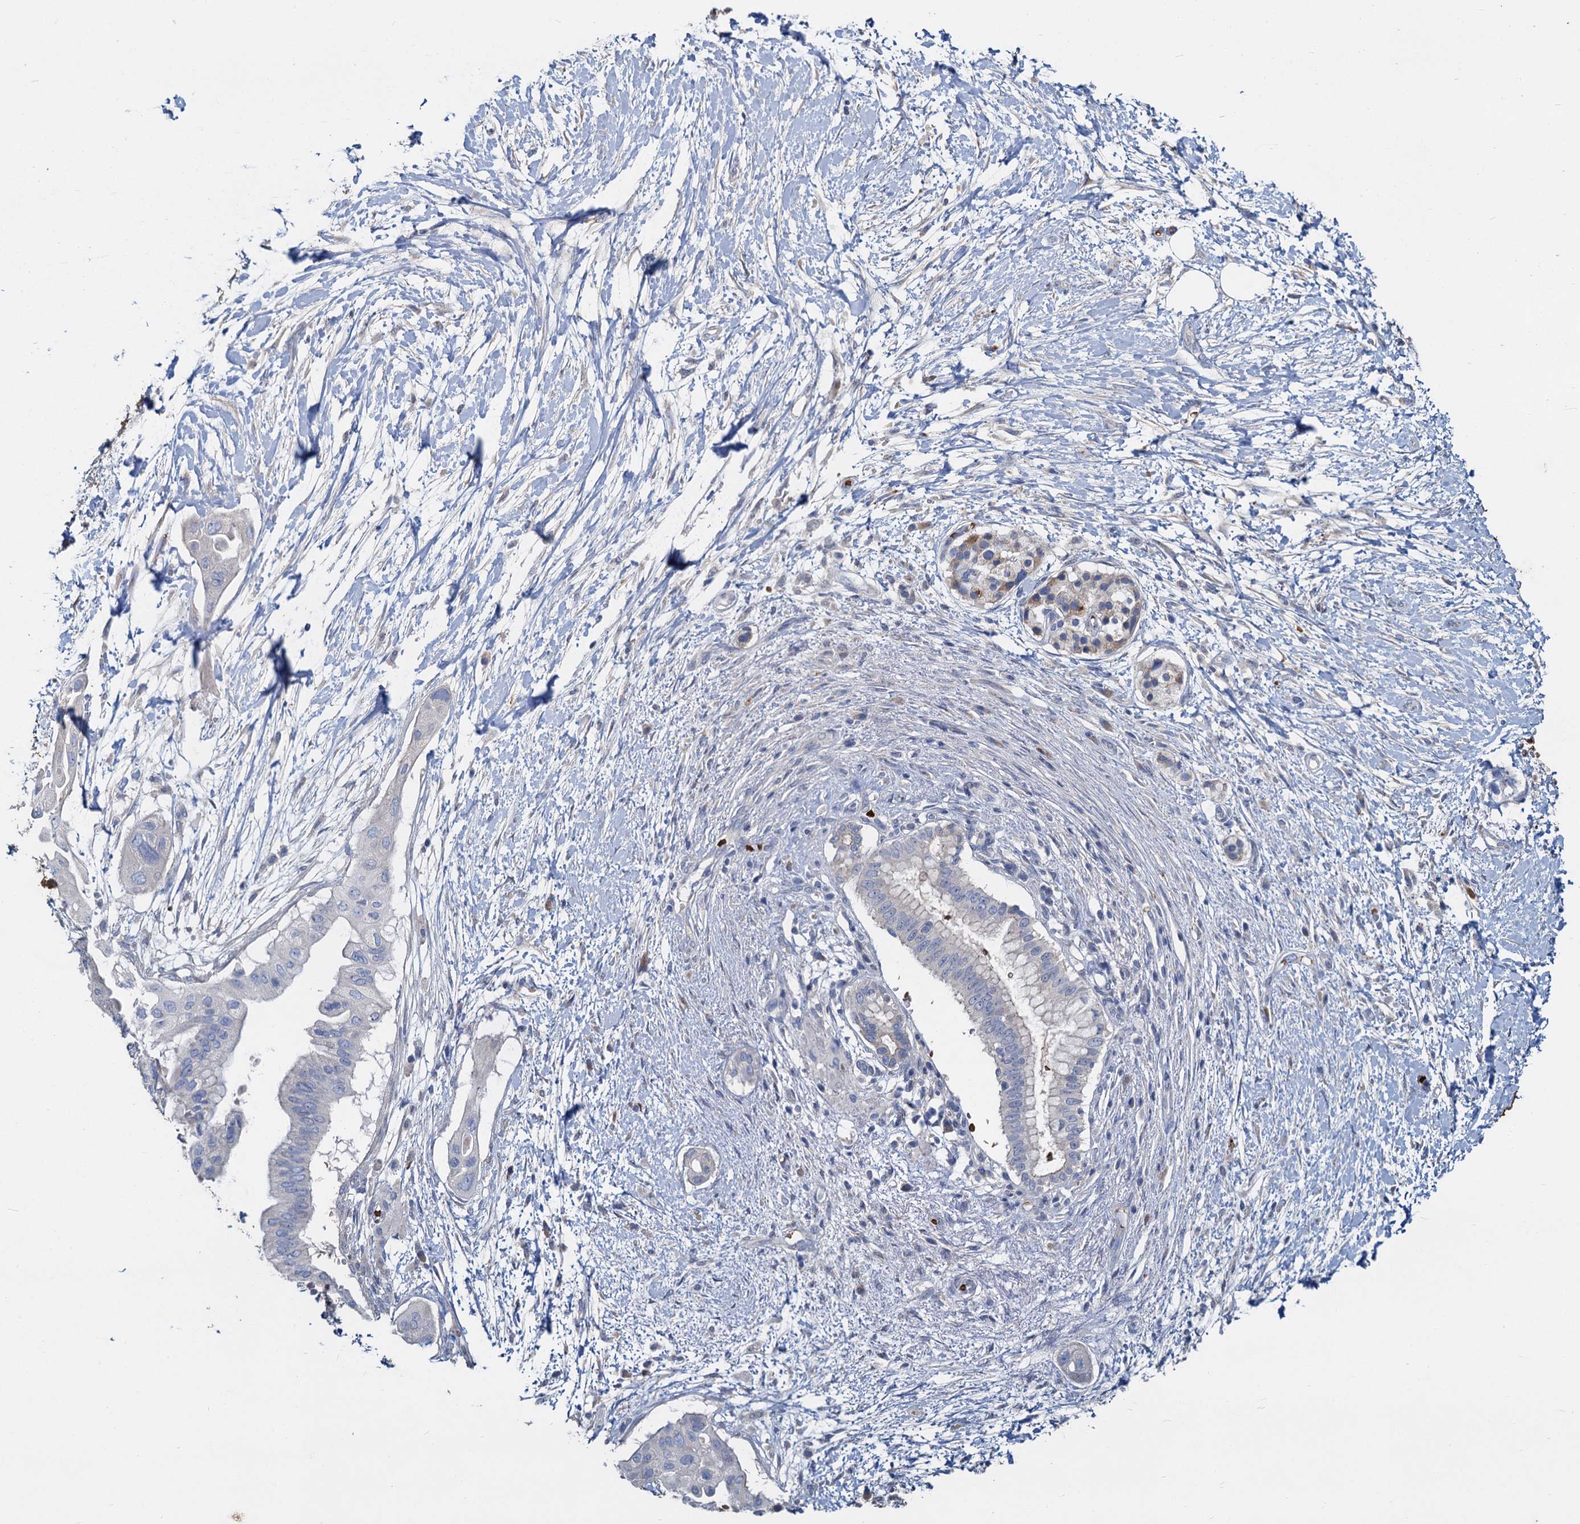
{"staining": {"intensity": "negative", "quantity": "none", "location": "none"}, "tissue": "pancreatic cancer", "cell_type": "Tumor cells", "image_type": "cancer", "snomed": [{"axis": "morphology", "description": "Adenocarcinoma, NOS"}, {"axis": "topography", "description": "Pancreas"}], "caption": "Pancreatic adenocarcinoma stained for a protein using IHC displays no expression tumor cells.", "gene": "TCTN2", "patient": {"sex": "male", "age": 68}}